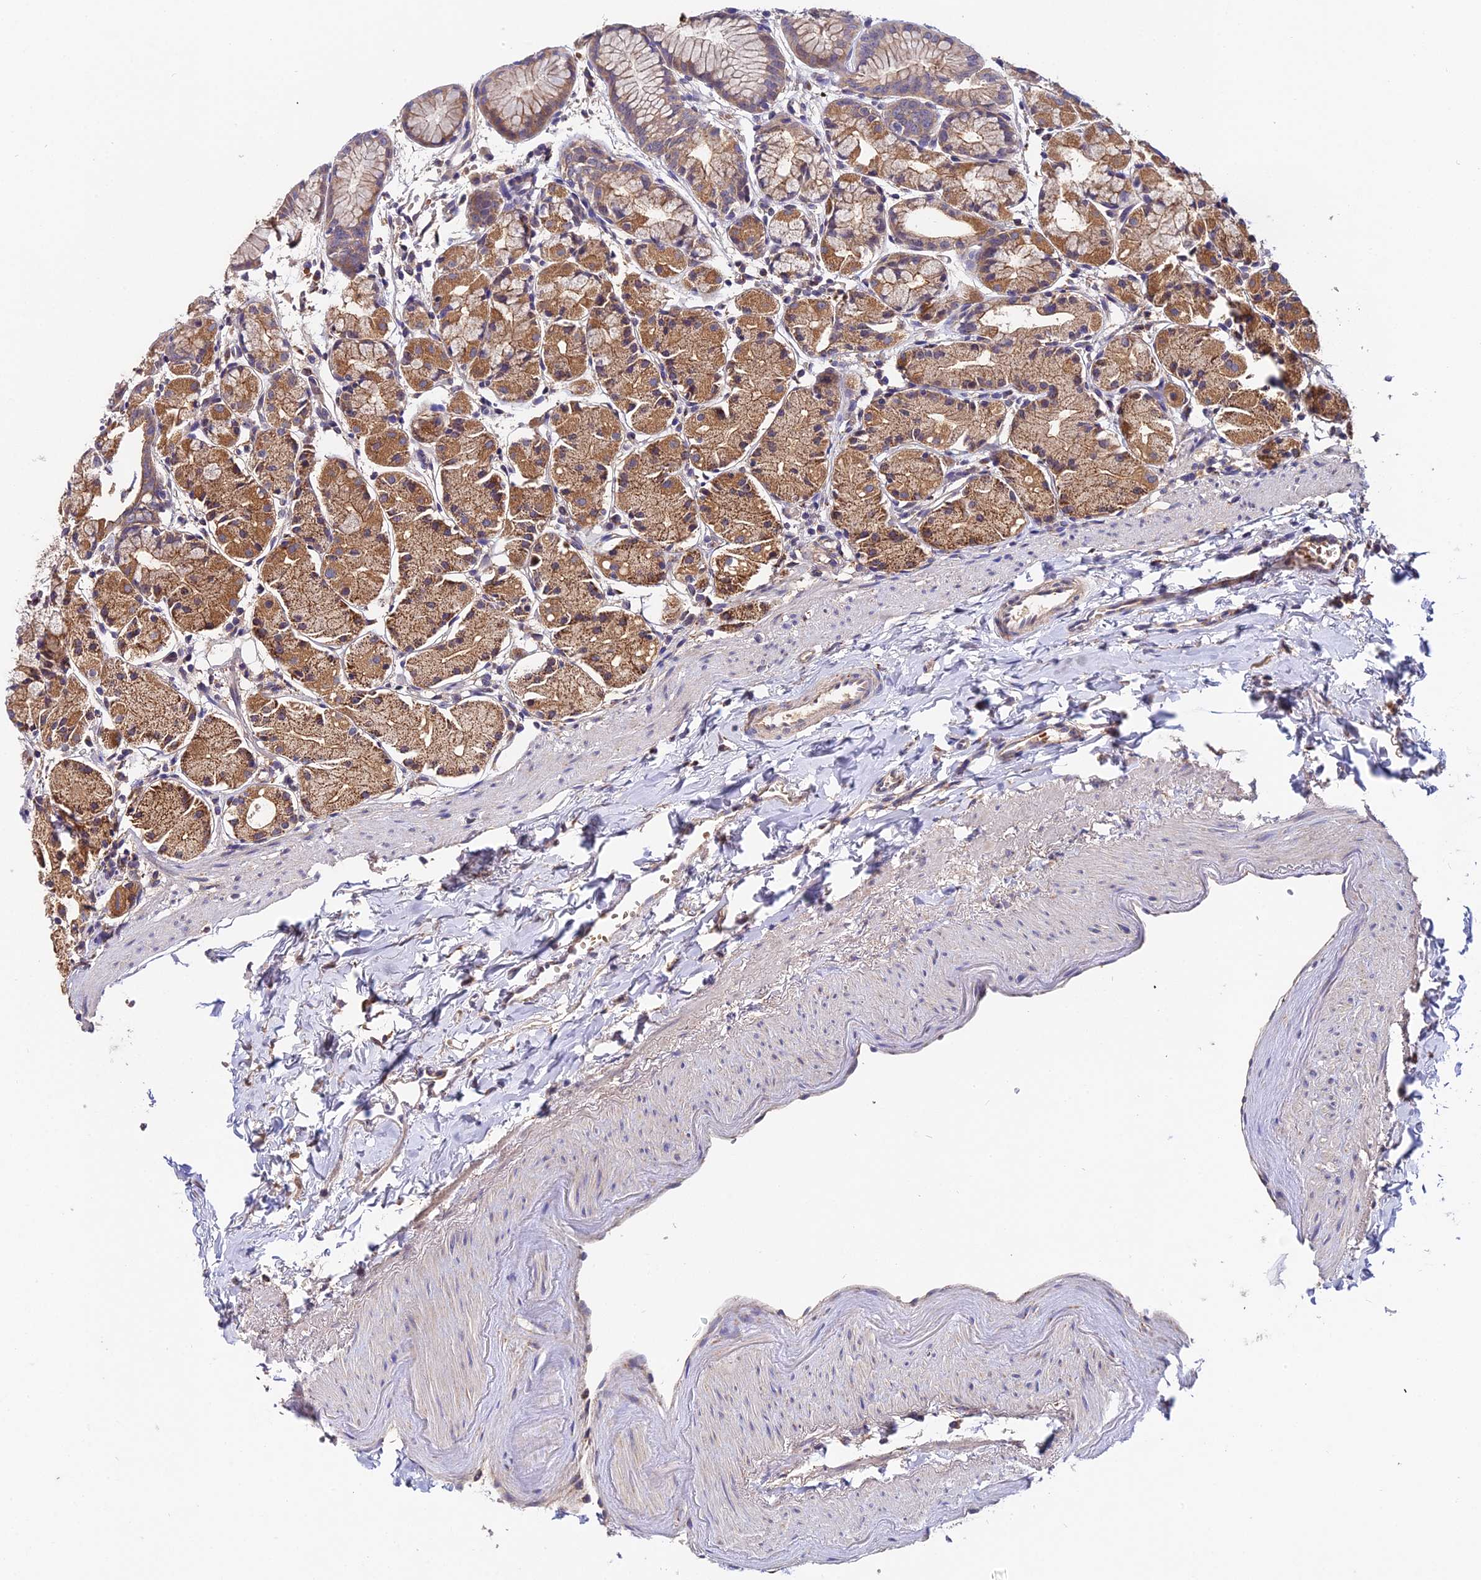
{"staining": {"intensity": "moderate", "quantity": ">75%", "location": "cytoplasmic/membranous"}, "tissue": "stomach", "cell_type": "Glandular cells", "image_type": "normal", "snomed": [{"axis": "morphology", "description": "Normal tissue, NOS"}, {"axis": "topography", "description": "Stomach, upper"}], "caption": "Stomach stained with DAB (3,3'-diaminobenzidine) immunohistochemistry (IHC) displays medium levels of moderate cytoplasmic/membranous expression in approximately >75% of glandular cells.", "gene": "ZBED8", "patient": {"sex": "male", "age": 47}}